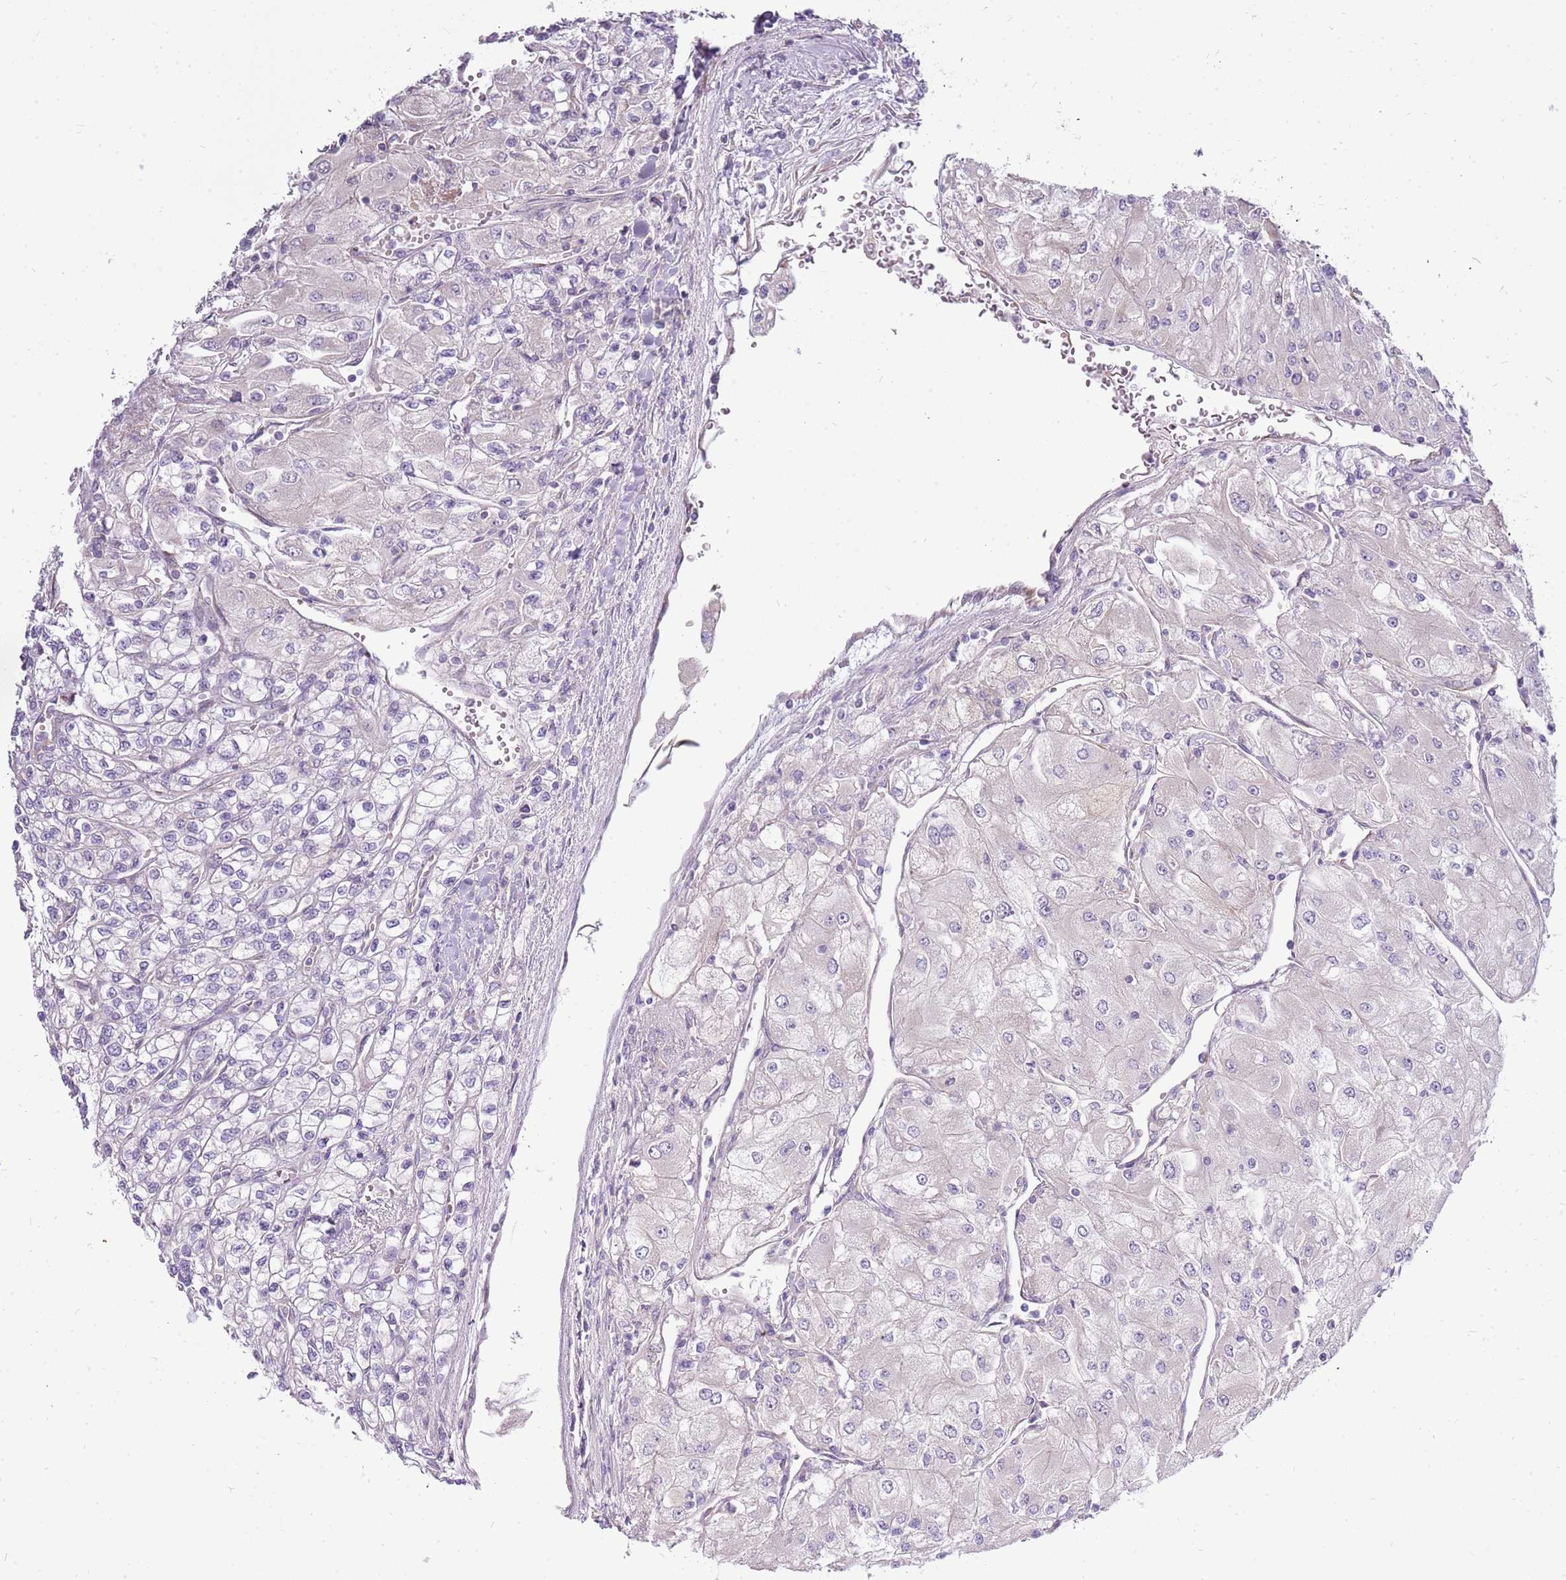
{"staining": {"intensity": "negative", "quantity": "none", "location": "none"}, "tissue": "renal cancer", "cell_type": "Tumor cells", "image_type": "cancer", "snomed": [{"axis": "morphology", "description": "Adenocarcinoma, NOS"}, {"axis": "topography", "description": "Kidney"}], "caption": "An immunohistochemistry photomicrograph of renal cancer is shown. There is no staining in tumor cells of renal cancer.", "gene": "UGGT2", "patient": {"sex": "male", "age": 80}}